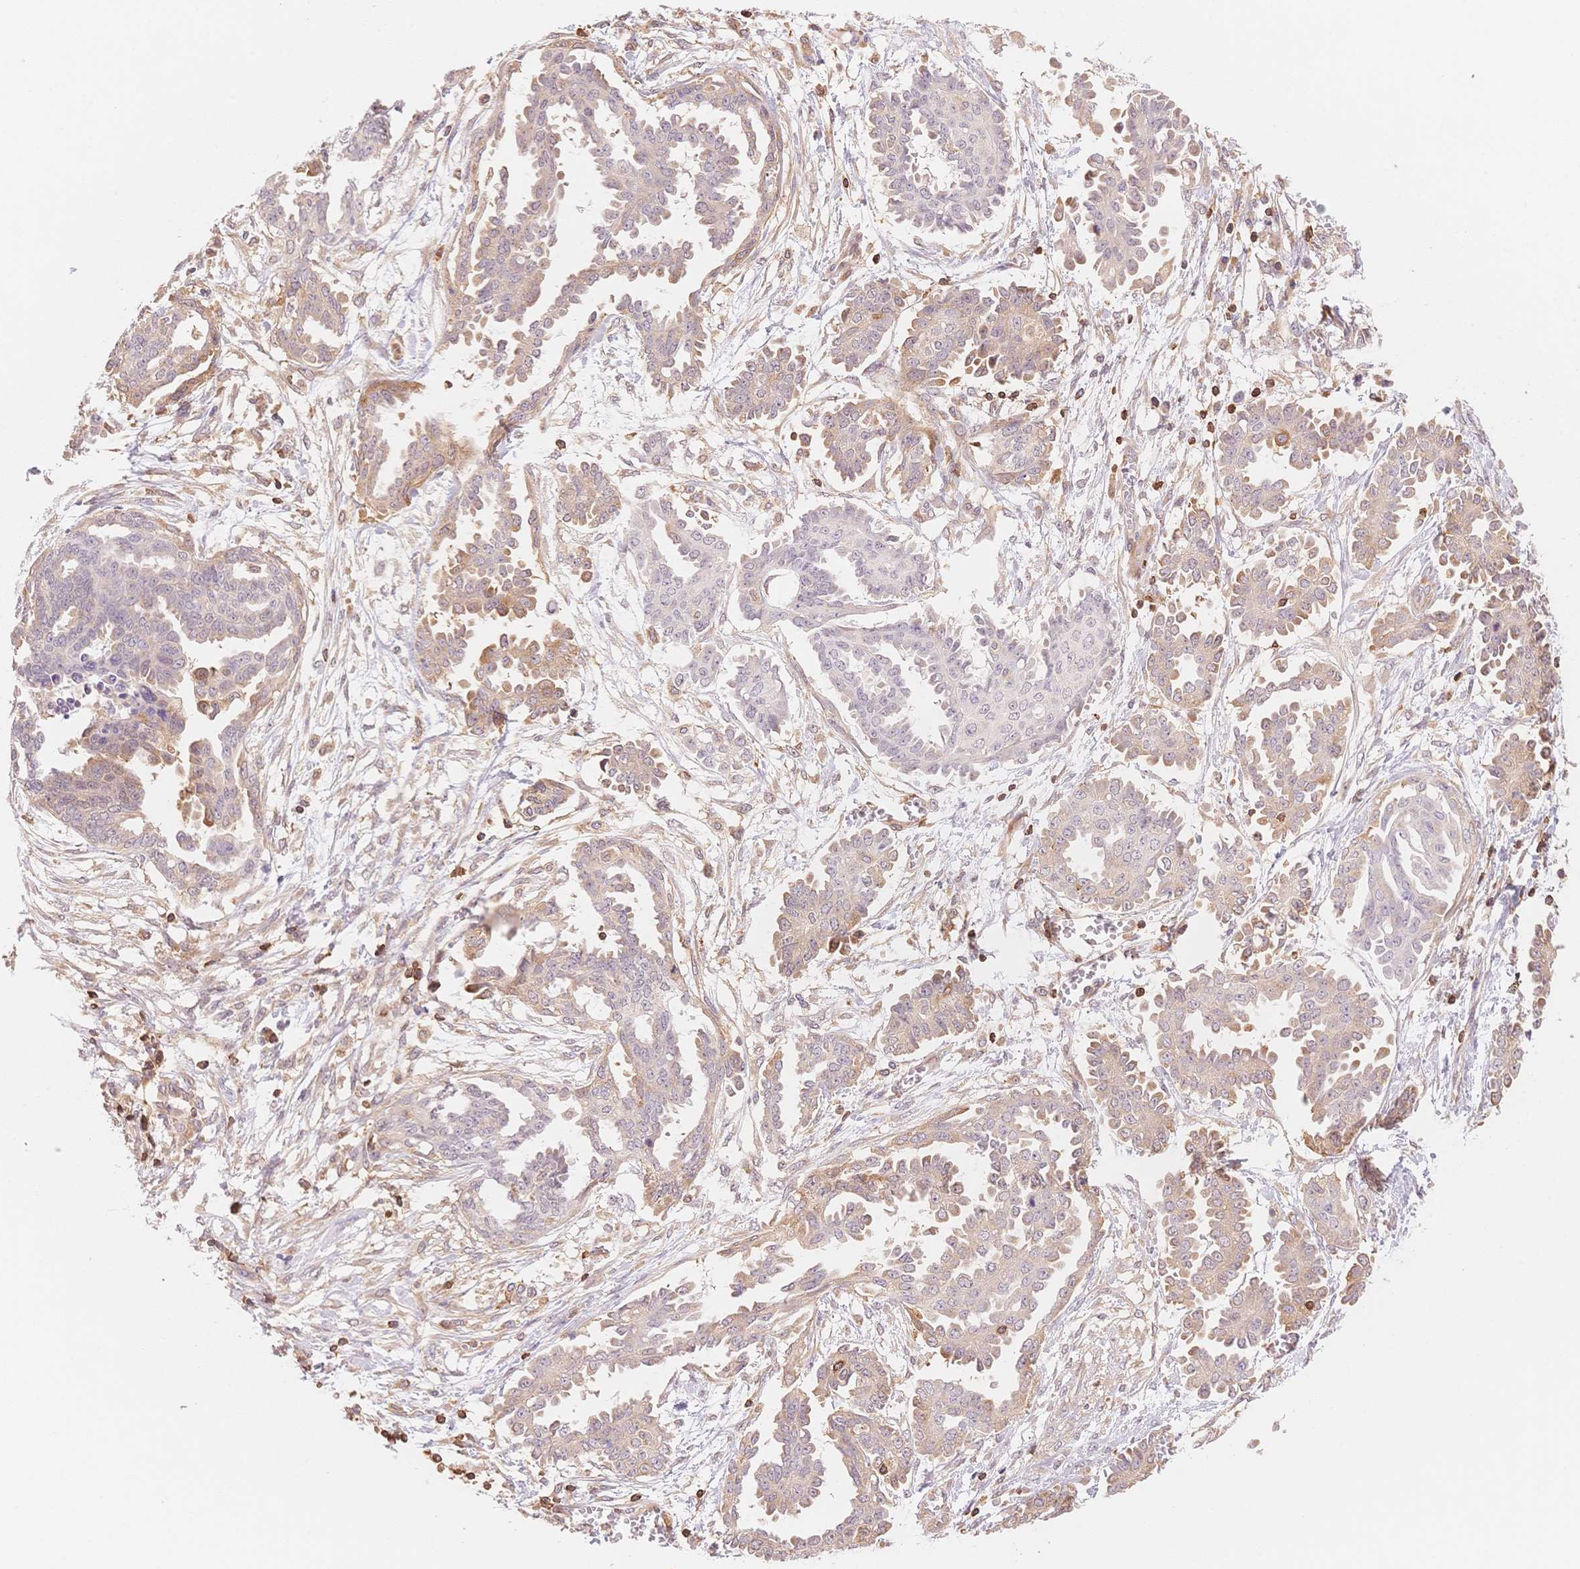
{"staining": {"intensity": "weak", "quantity": "25%-75%", "location": "cytoplasmic/membranous"}, "tissue": "ovarian cancer", "cell_type": "Tumor cells", "image_type": "cancer", "snomed": [{"axis": "morphology", "description": "Cystadenocarcinoma, serous, NOS"}, {"axis": "topography", "description": "Ovary"}], "caption": "Brown immunohistochemical staining in human ovarian cancer (serous cystadenocarcinoma) reveals weak cytoplasmic/membranous expression in approximately 25%-75% of tumor cells.", "gene": "STK39", "patient": {"sex": "female", "age": 71}}